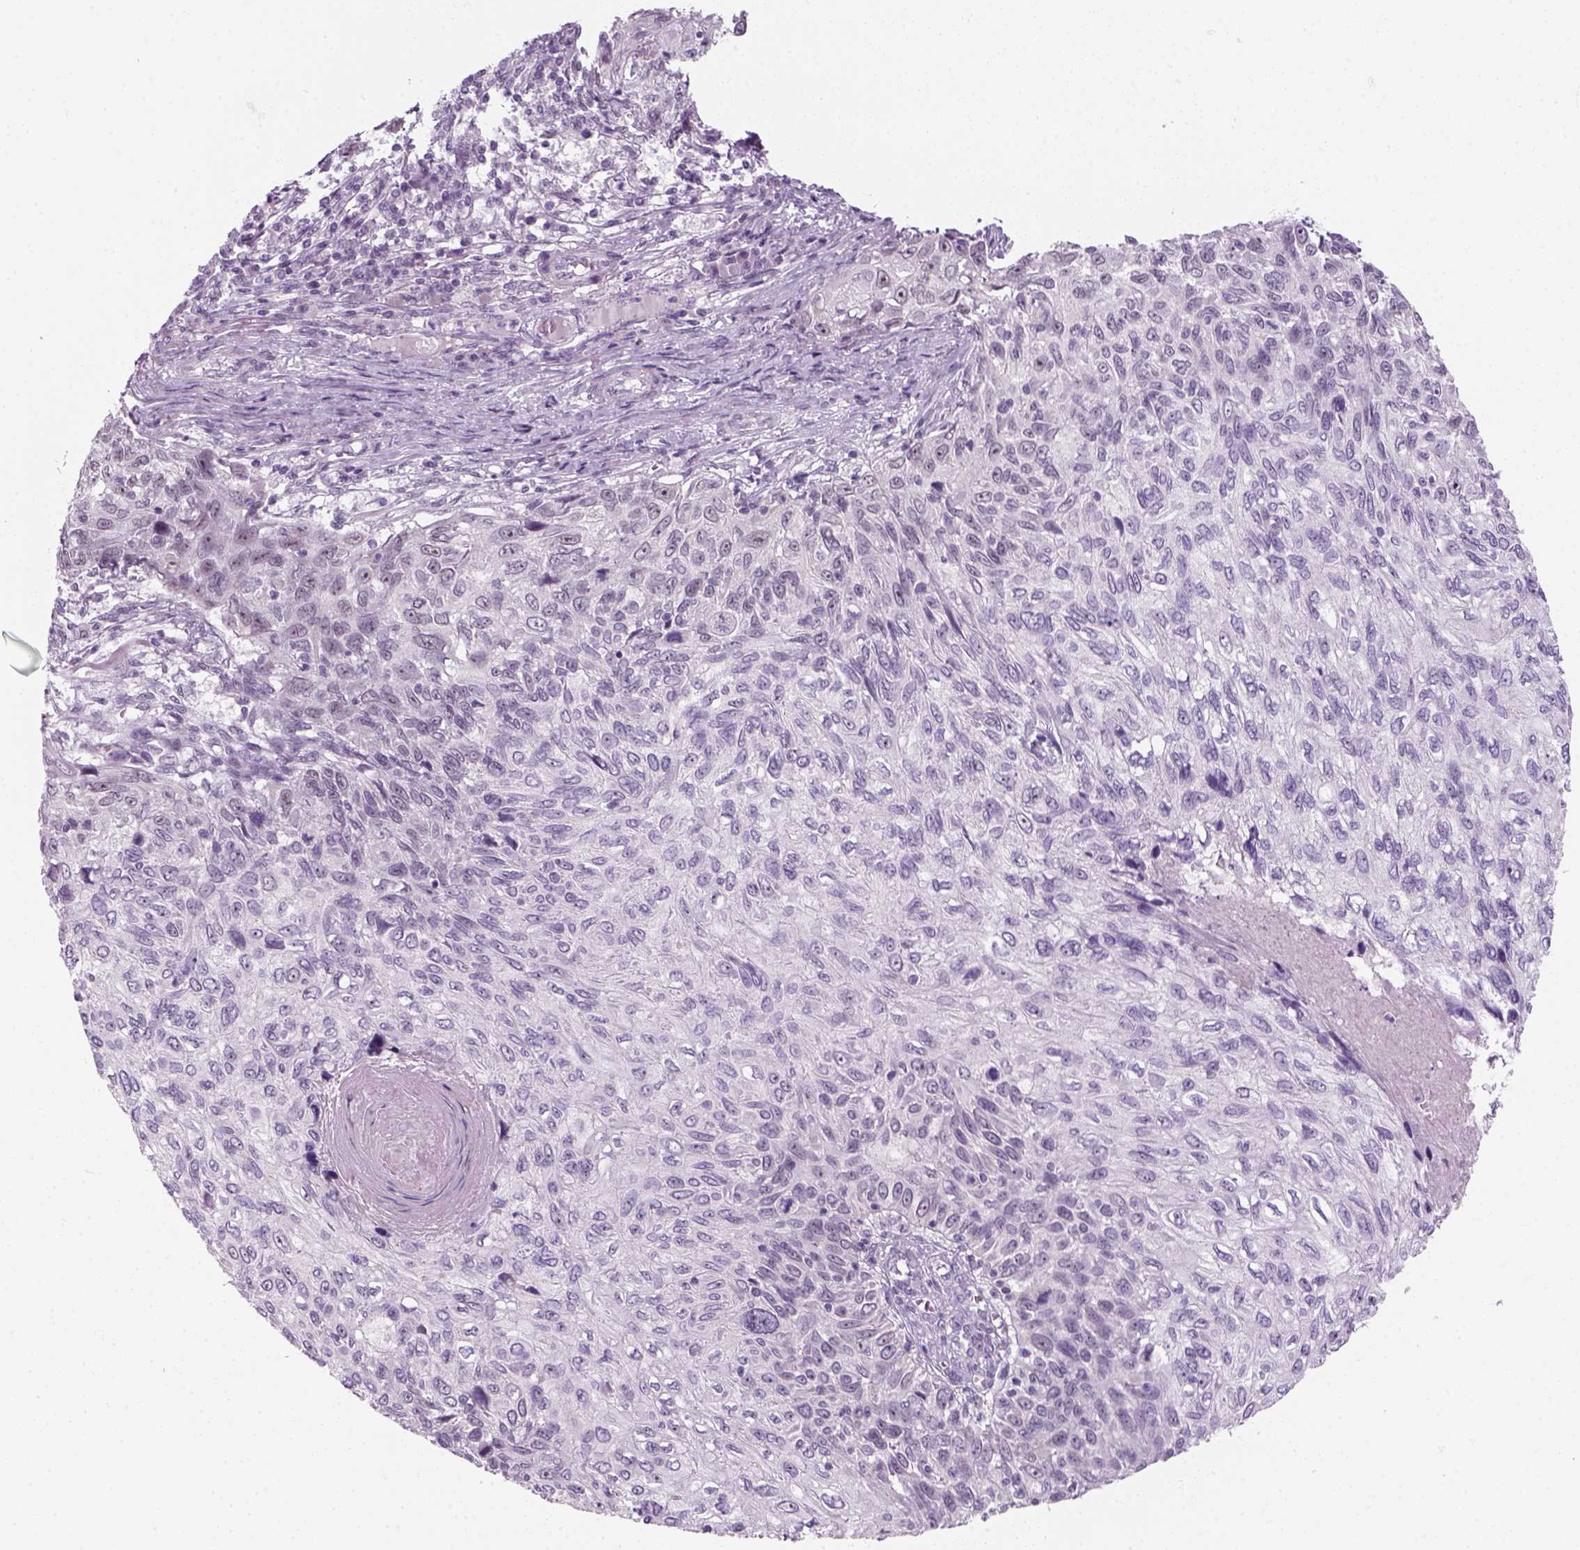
{"staining": {"intensity": "negative", "quantity": "none", "location": "none"}, "tissue": "skin cancer", "cell_type": "Tumor cells", "image_type": "cancer", "snomed": [{"axis": "morphology", "description": "Squamous cell carcinoma, NOS"}, {"axis": "topography", "description": "Skin"}], "caption": "IHC histopathology image of human skin squamous cell carcinoma stained for a protein (brown), which demonstrates no expression in tumor cells.", "gene": "ZNF865", "patient": {"sex": "male", "age": 92}}